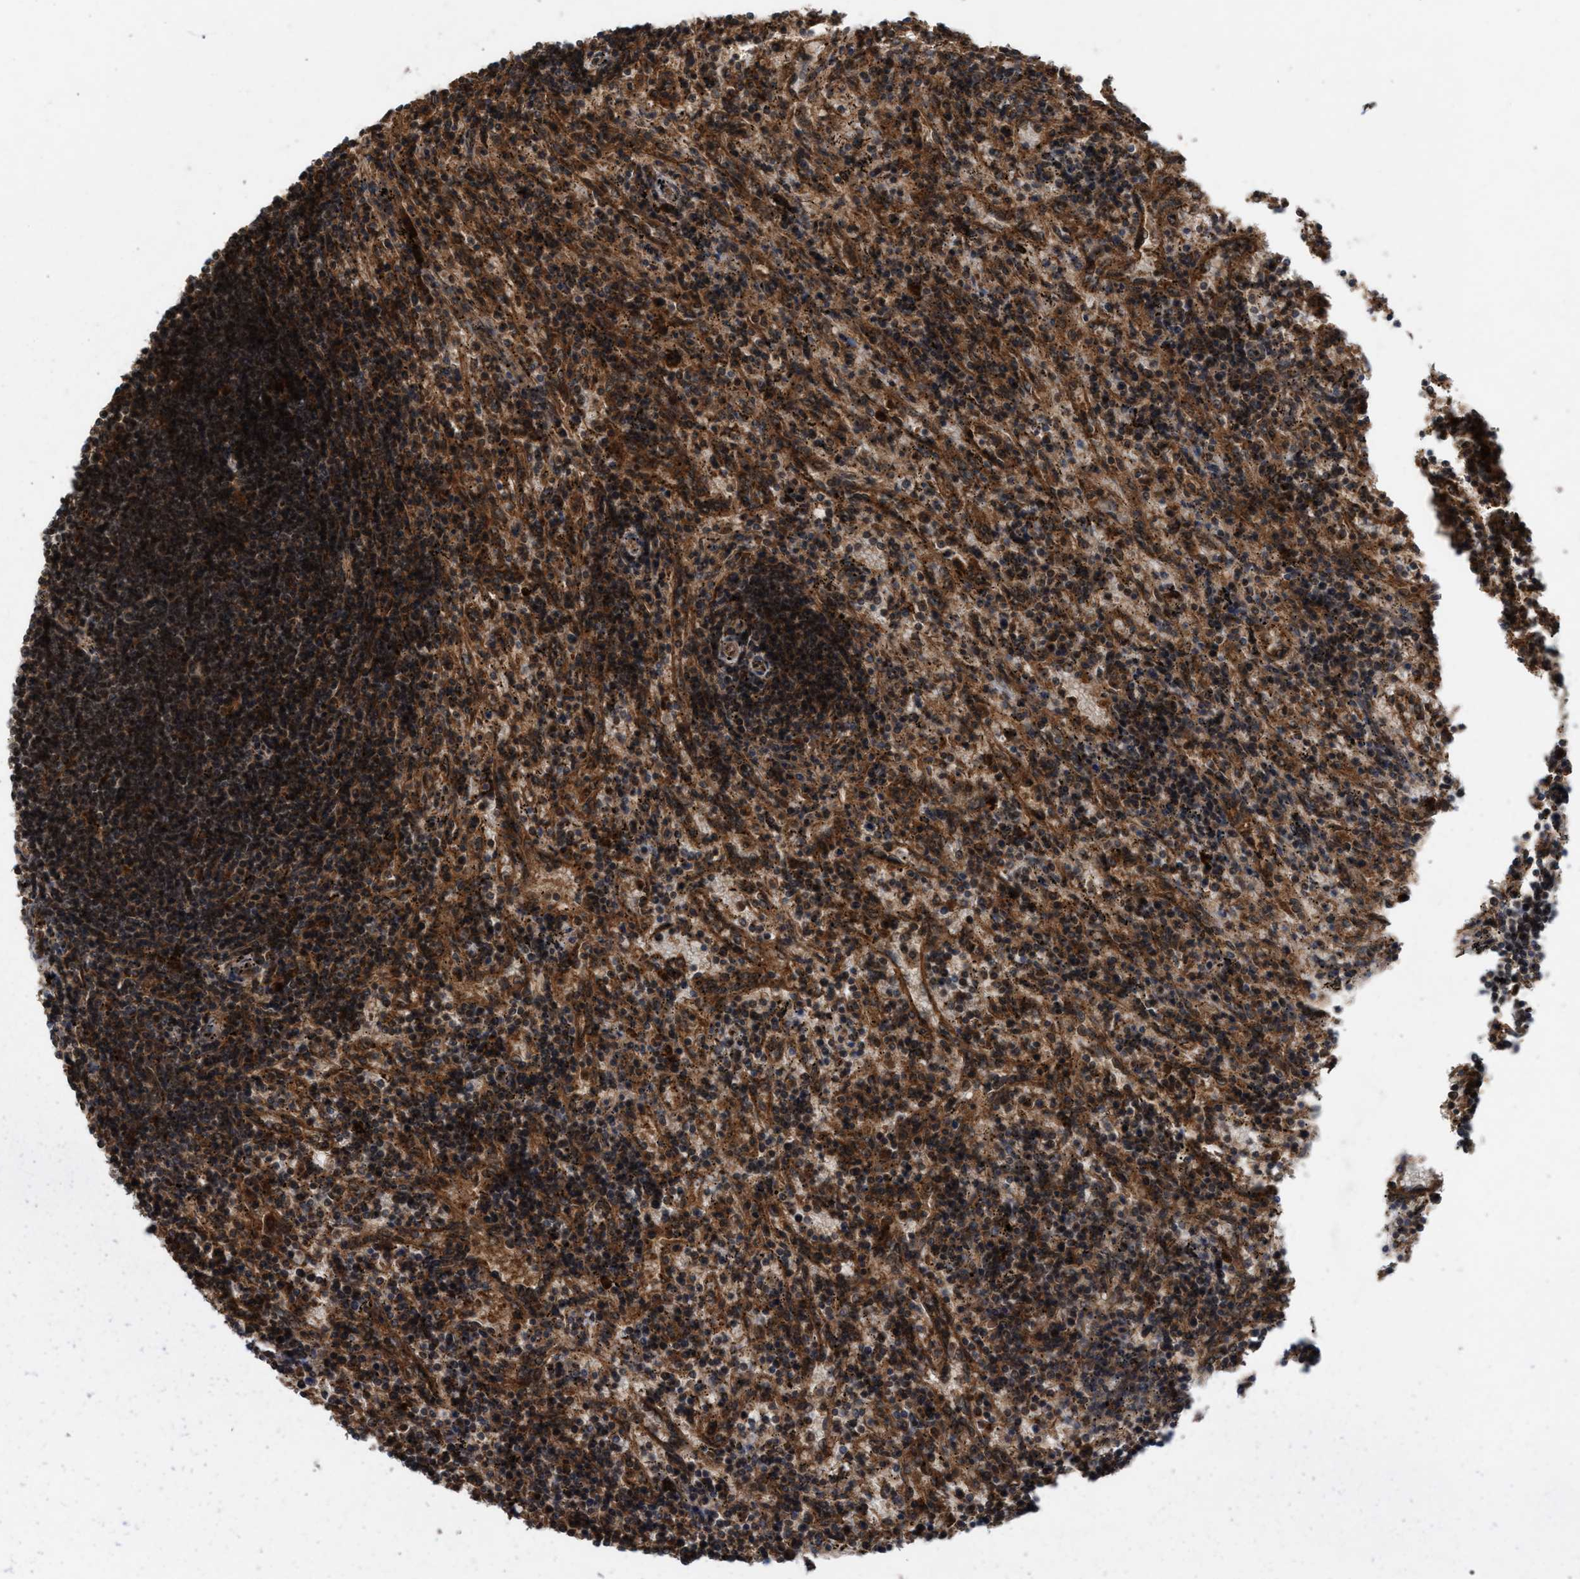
{"staining": {"intensity": "moderate", "quantity": ">75%", "location": "cytoplasmic/membranous,nuclear"}, "tissue": "lymphoma", "cell_type": "Tumor cells", "image_type": "cancer", "snomed": [{"axis": "morphology", "description": "Malignant lymphoma, non-Hodgkin's type, Low grade"}, {"axis": "topography", "description": "Spleen"}], "caption": "Immunohistochemistry of lymphoma shows medium levels of moderate cytoplasmic/membranous and nuclear expression in about >75% of tumor cells.", "gene": "RUSC2", "patient": {"sex": "male", "age": 76}}